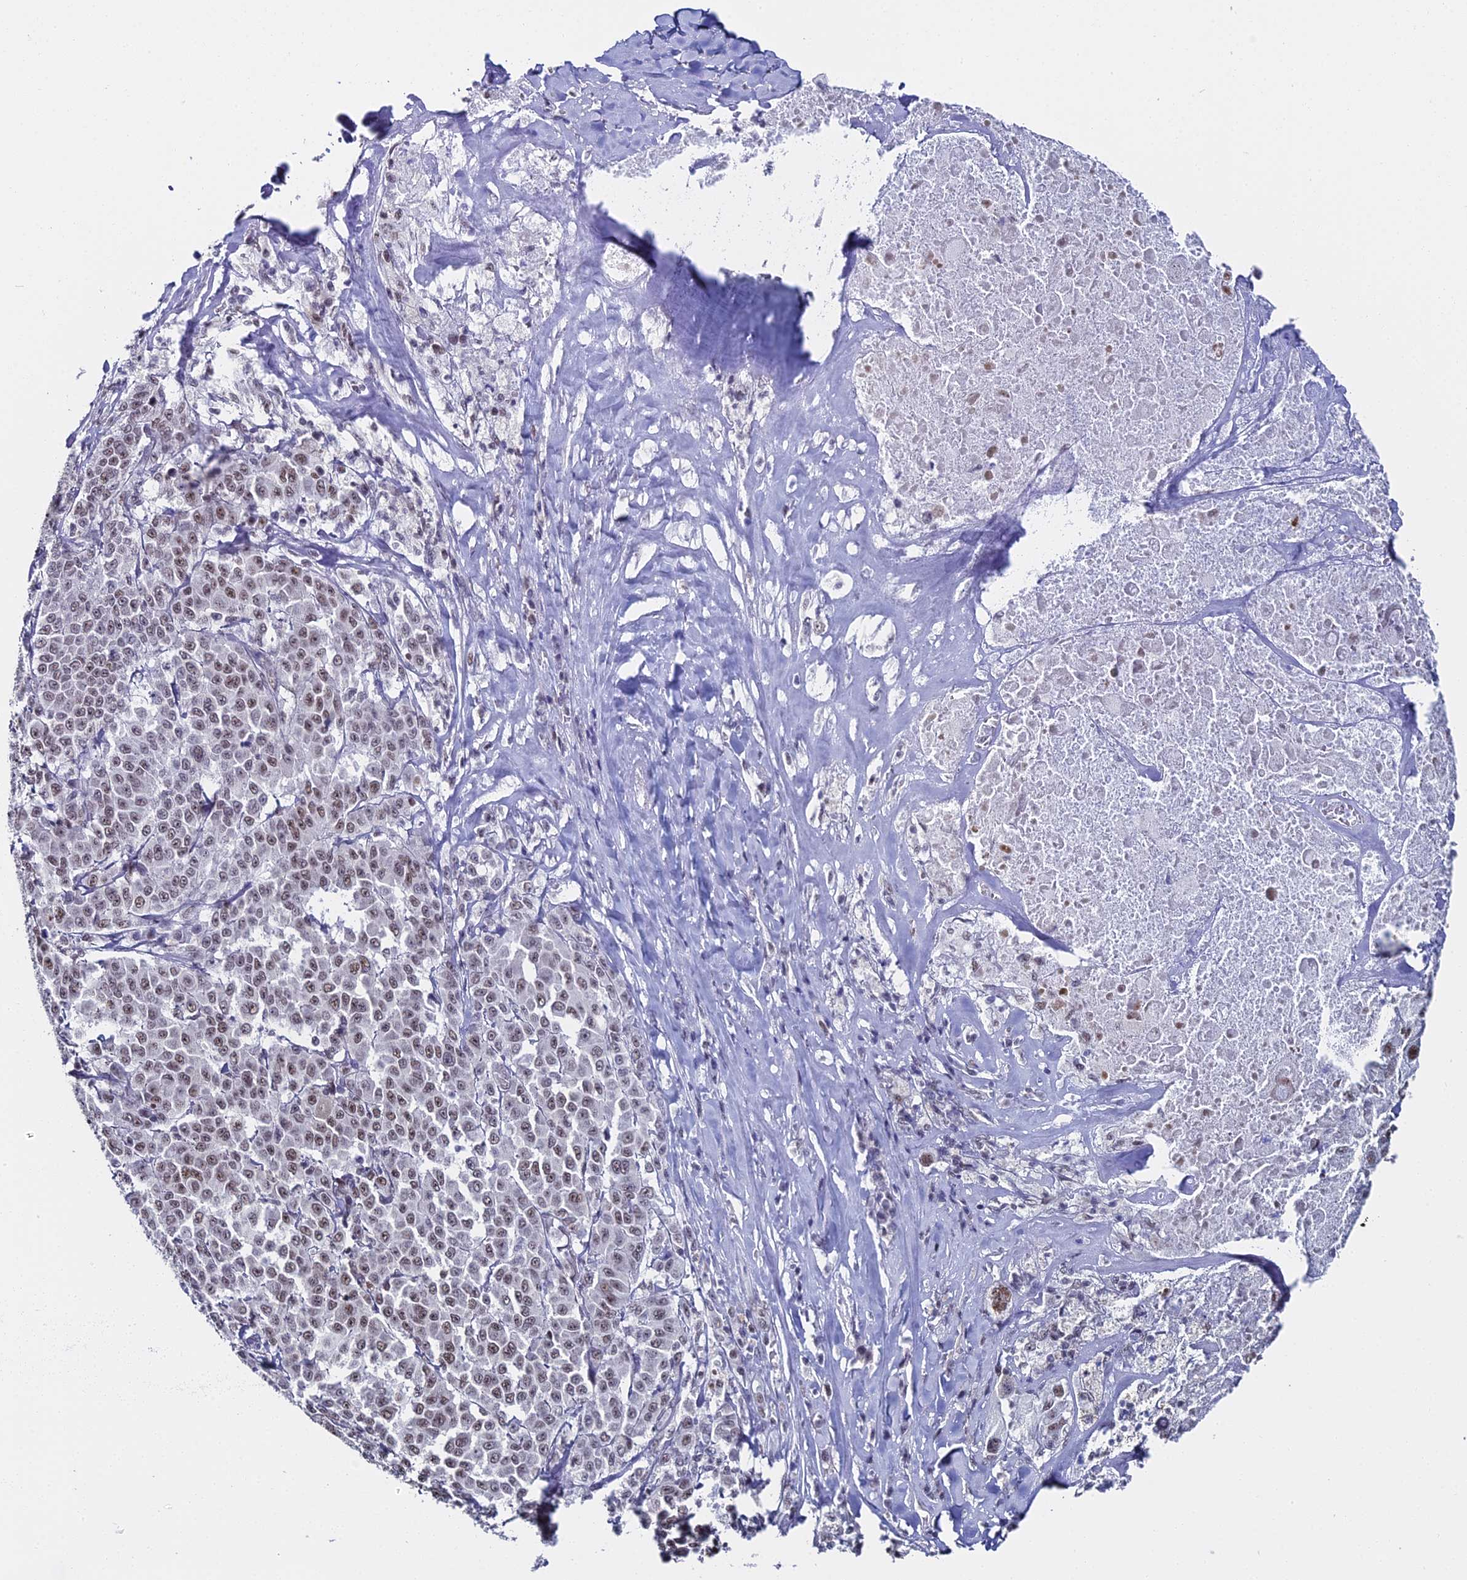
{"staining": {"intensity": "moderate", "quantity": ">75%", "location": "nuclear"}, "tissue": "melanoma", "cell_type": "Tumor cells", "image_type": "cancer", "snomed": [{"axis": "morphology", "description": "Malignant melanoma, Metastatic site"}, {"axis": "topography", "description": "Lymph node"}], "caption": "Immunohistochemical staining of melanoma exhibits moderate nuclear protein positivity in approximately >75% of tumor cells.", "gene": "CD2BP2", "patient": {"sex": "male", "age": 62}}